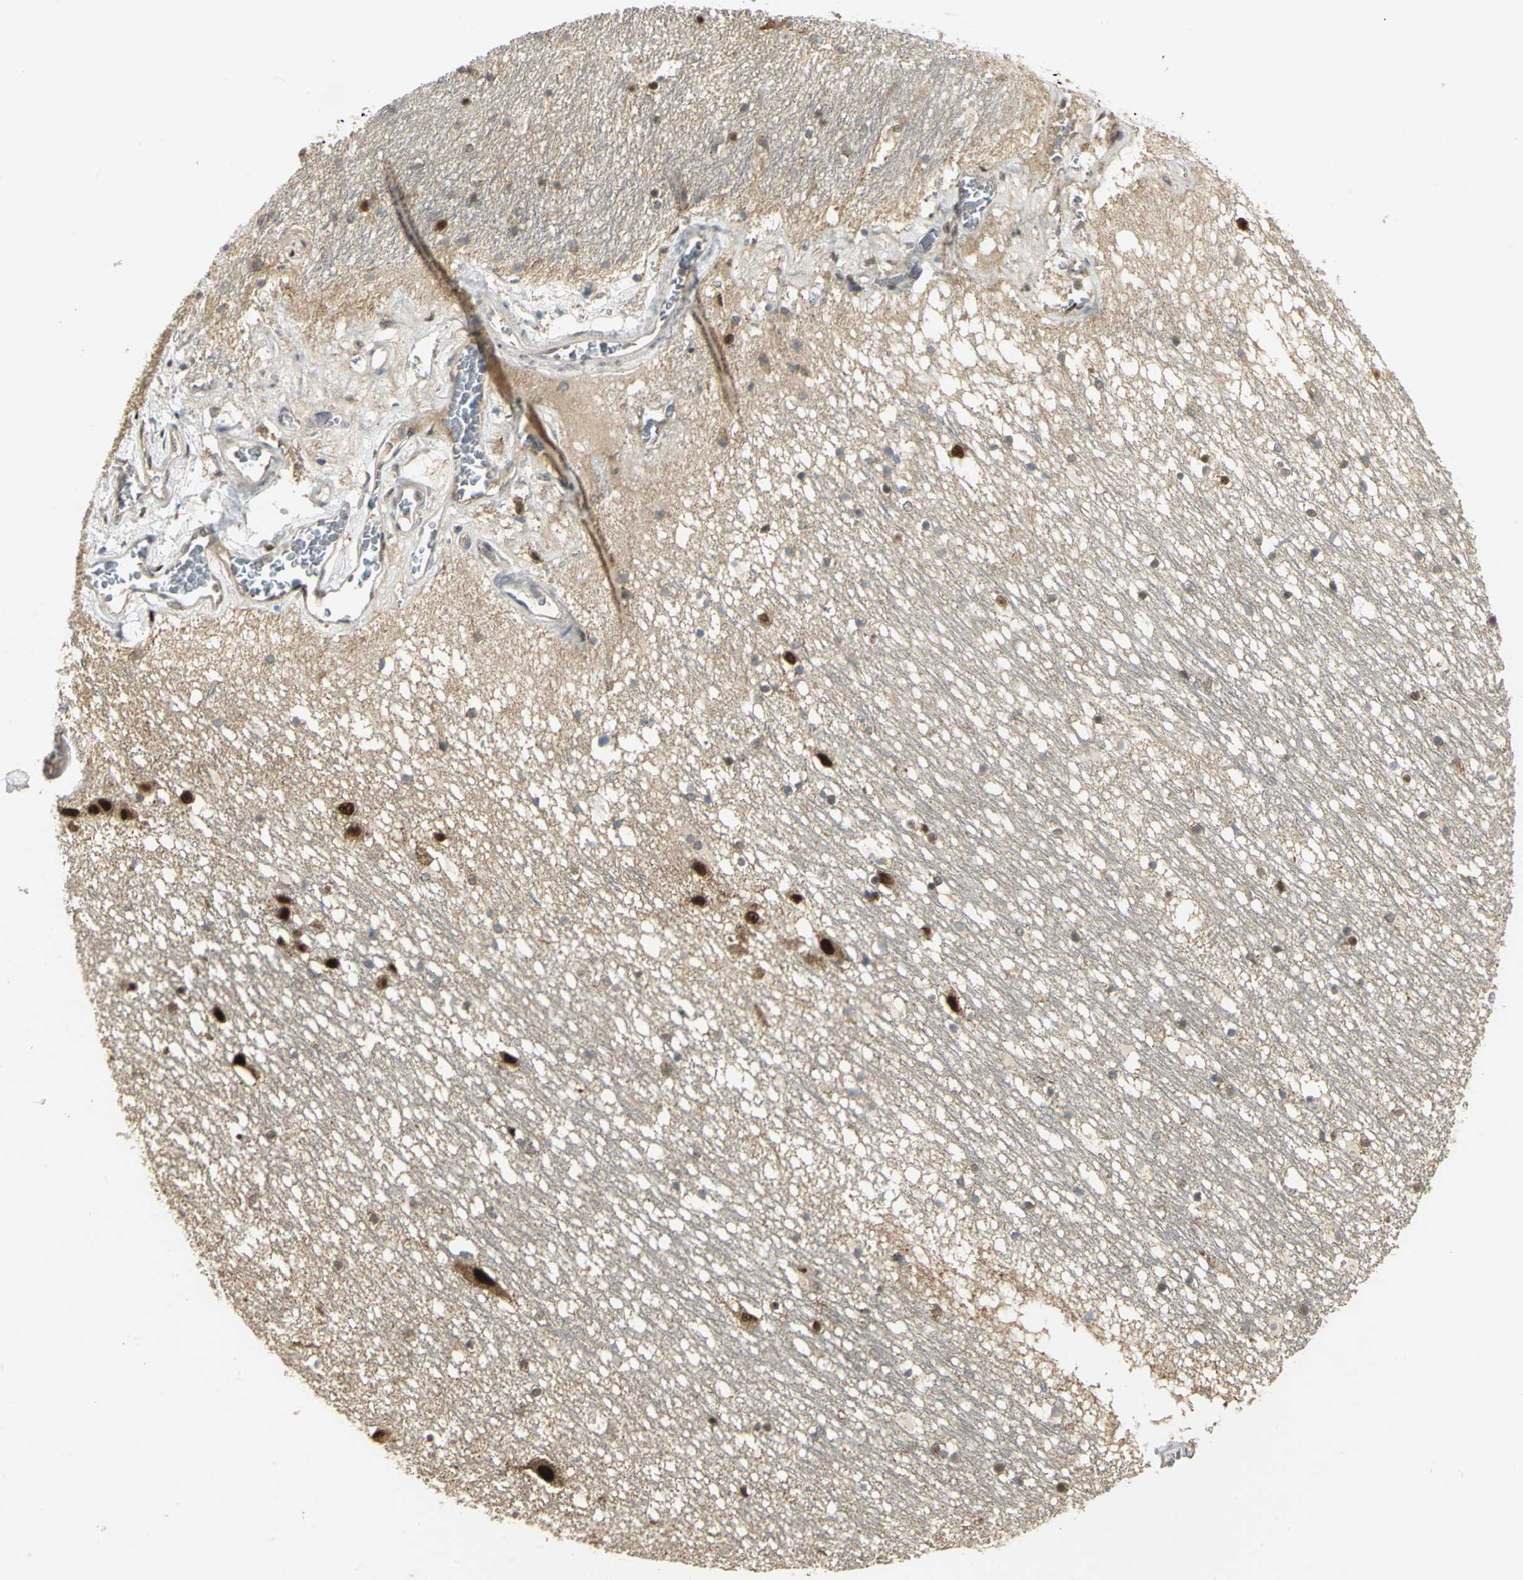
{"staining": {"intensity": "moderate", "quantity": ">75%", "location": "cytoplasmic/membranous,nuclear"}, "tissue": "hippocampus", "cell_type": "Glial cells", "image_type": "normal", "snomed": [{"axis": "morphology", "description": "Normal tissue, NOS"}, {"axis": "topography", "description": "Hippocampus"}], "caption": "Immunohistochemistry of unremarkable human hippocampus reveals medium levels of moderate cytoplasmic/membranous,nuclear positivity in approximately >75% of glial cells.", "gene": "PSMC4", "patient": {"sex": "male", "age": 45}}